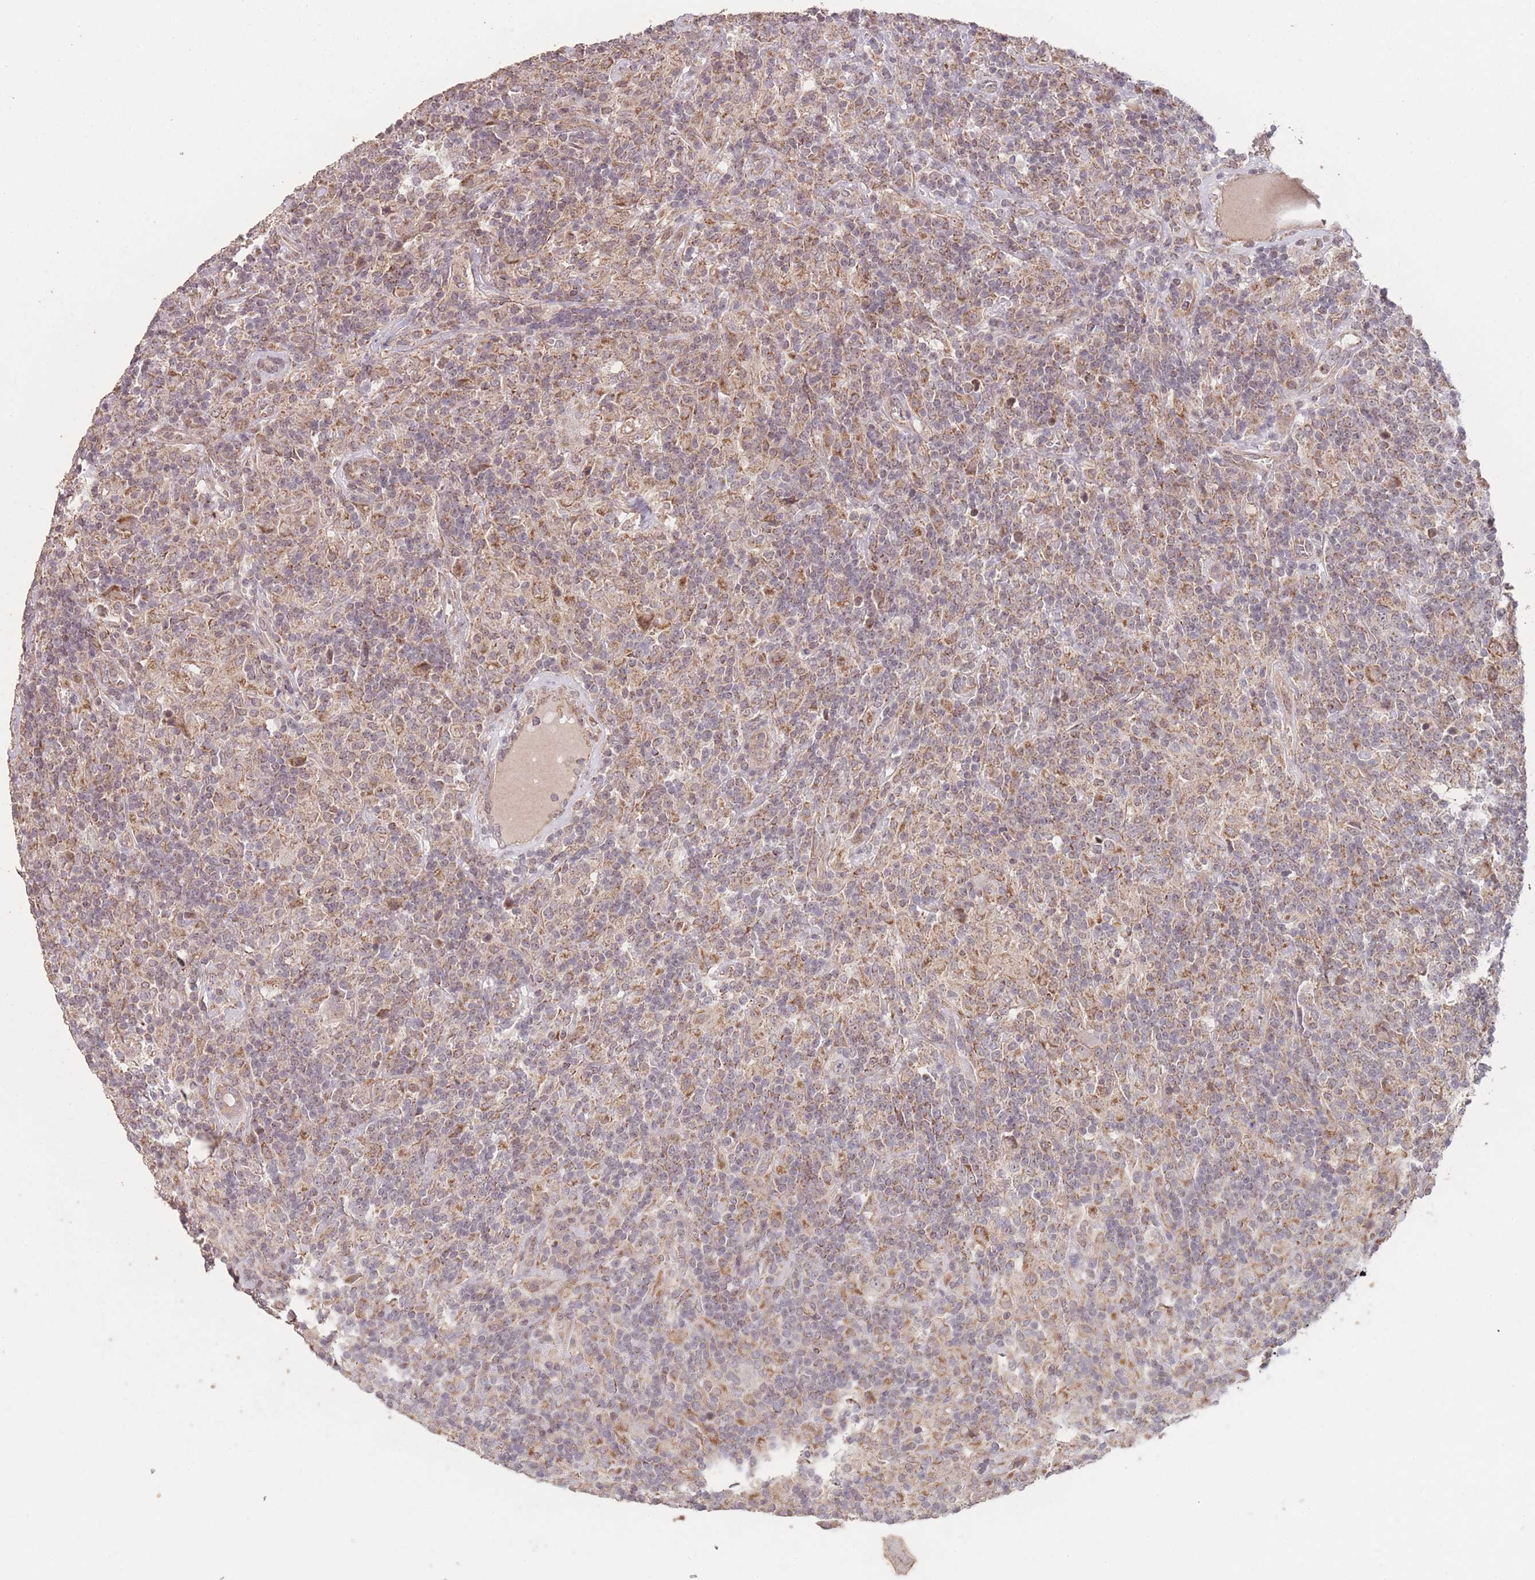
{"staining": {"intensity": "negative", "quantity": "none", "location": "none"}, "tissue": "lymphoma", "cell_type": "Tumor cells", "image_type": "cancer", "snomed": [{"axis": "morphology", "description": "Hodgkin's disease, NOS"}, {"axis": "topography", "description": "Lymph node"}], "caption": "Hodgkin's disease stained for a protein using immunohistochemistry exhibits no staining tumor cells.", "gene": "PXMP4", "patient": {"sex": "male", "age": 70}}